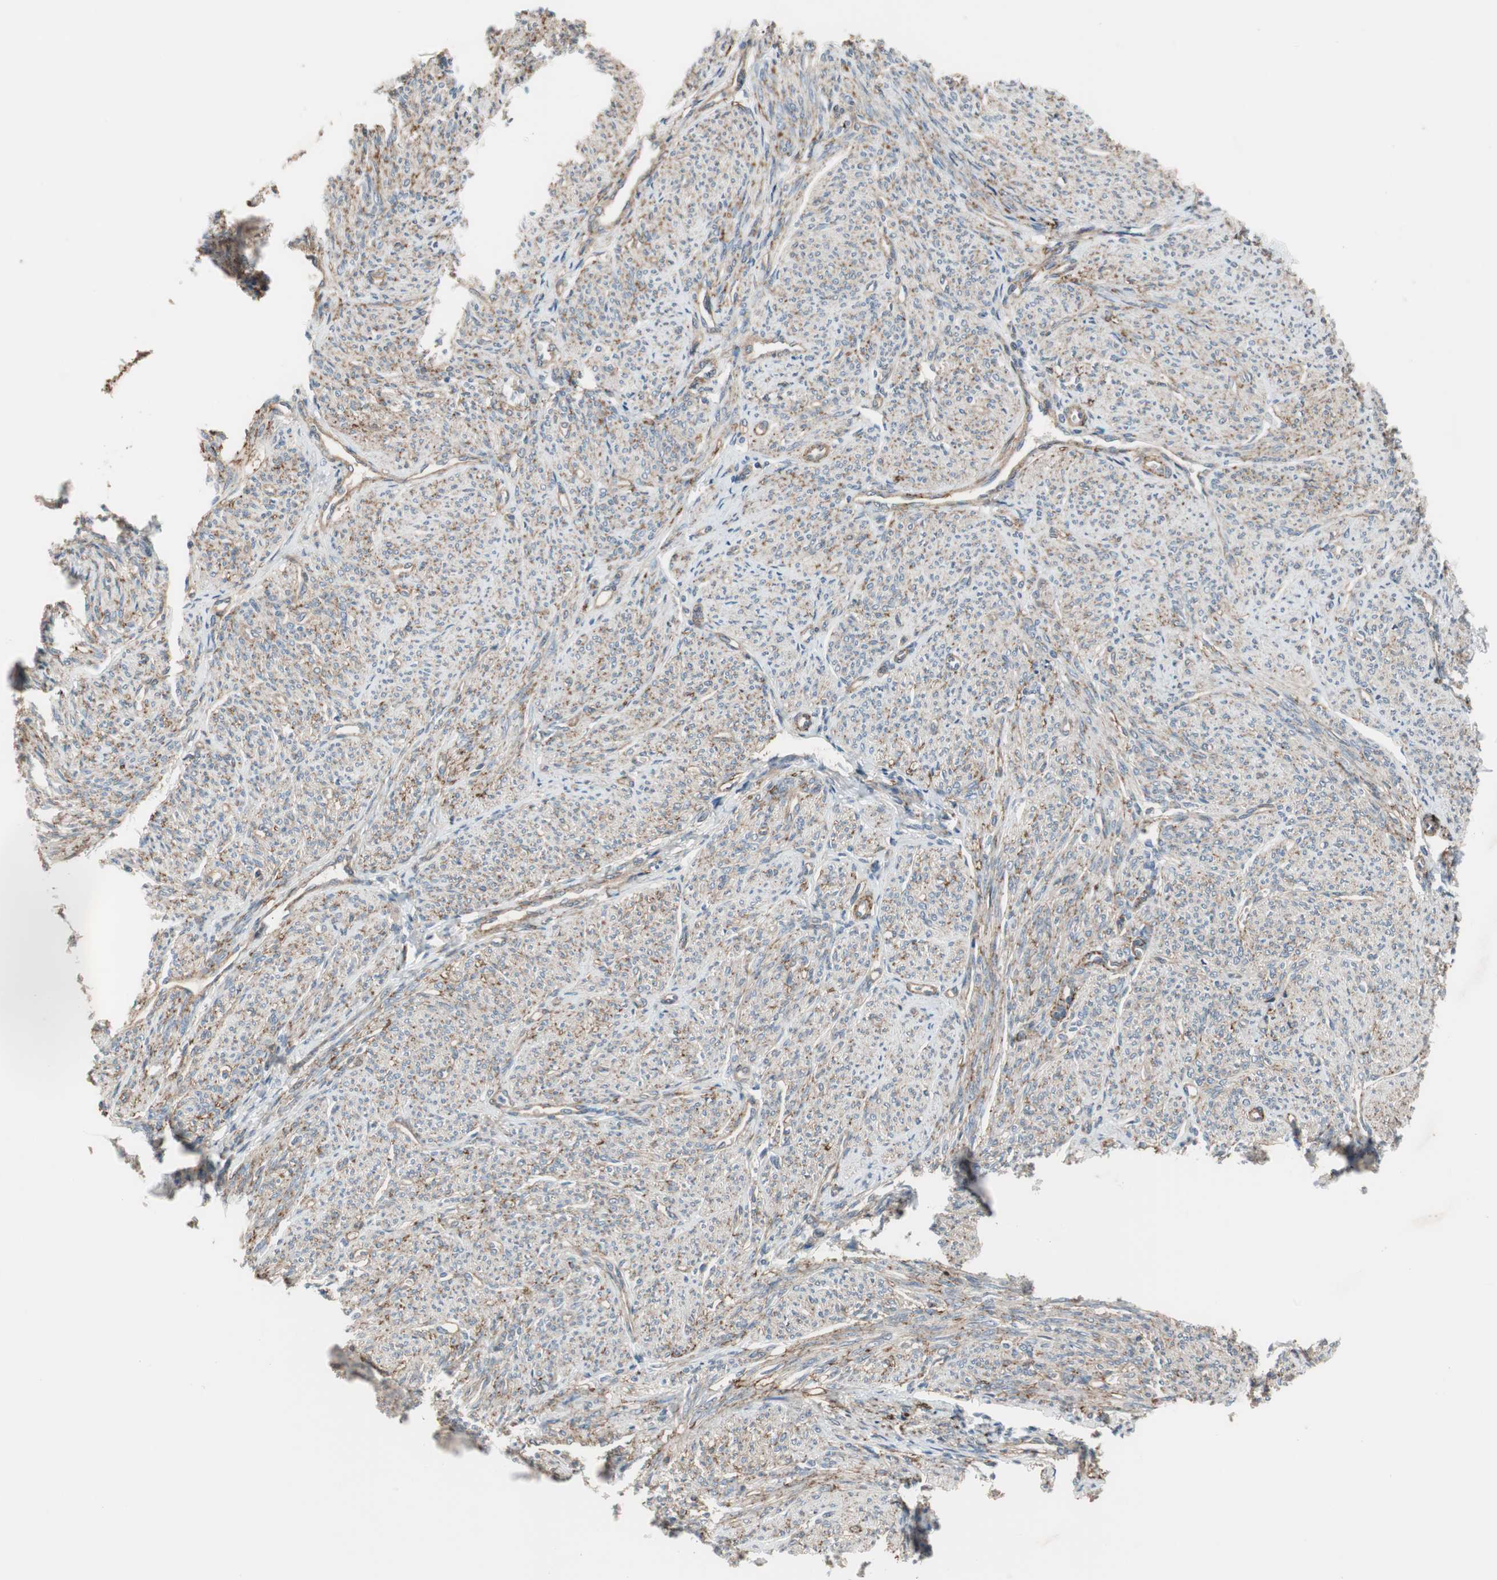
{"staining": {"intensity": "moderate", "quantity": ">75%", "location": "cytoplasmic/membranous"}, "tissue": "smooth muscle", "cell_type": "Smooth muscle cells", "image_type": "normal", "snomed": [{"axis": "morphology", "description": "Normal tissue, NOS"}, {"axis": "topography", "description": "Smooth muscle"}], "caption": "Smooth muscle stained with immunohistochemistry demonstrates moderate cytoplasmic/membranous expression in about >75% of smooth muscle cells. (DAB (3,3'-diaminobenzidine) IHC, brown staining for protein, blue staining for nuclei).", "gene": "GRHL1", "patient": {"sex": "female", "age": 65}}